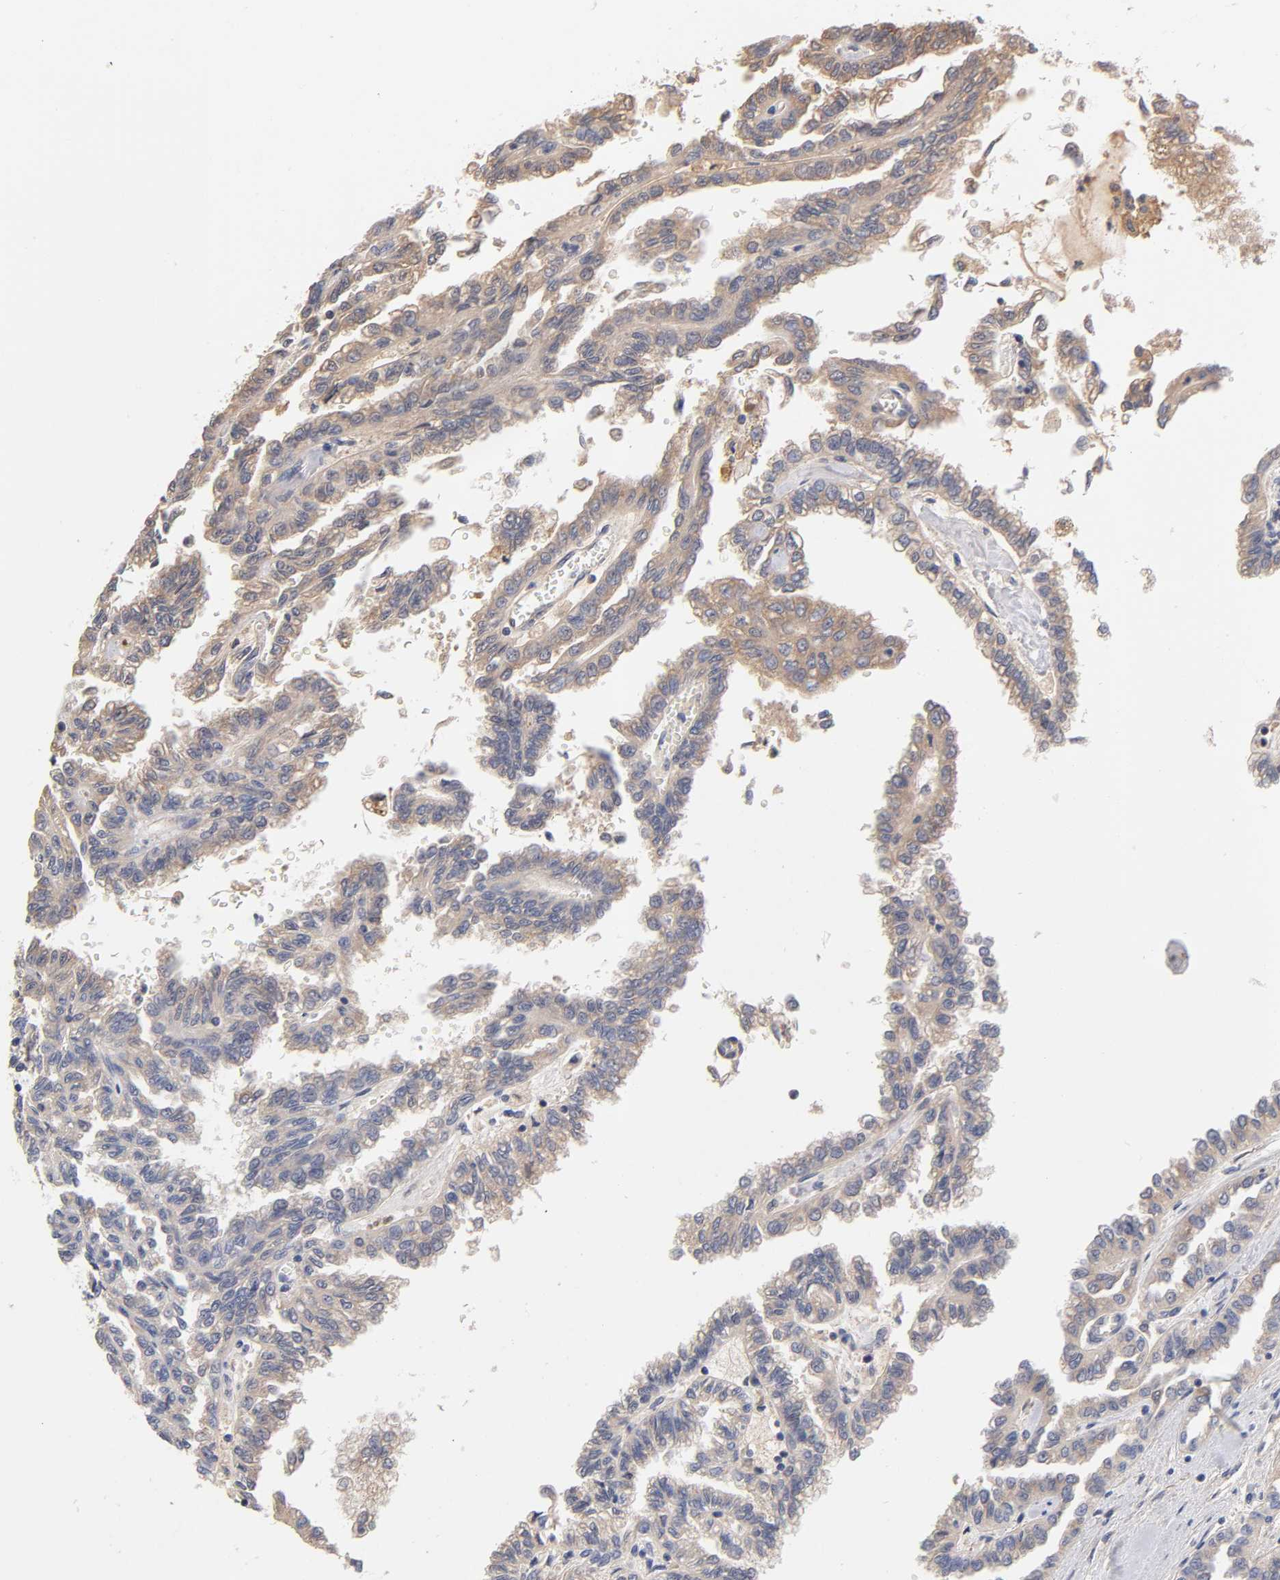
{"staining": {"intensity": "moderate", "quantity": ">75%", "location": "cytoplasmic/membranous"}, "tissue": "renal cancer", "cell_type": "Tumor cells", "image_type": "cancer", "snomed": [{"axis": "morphology", "description": "Inflammation, NOS"}, {"axis": "morphology", "description": "Adenocarcinoma, NOS"}, {"axis": "topography", "description": "Kidney"}], "caption": "Protein expression analysis of renal cancer (adenocarcinoma) shows moderate cytoplasmic/membranous staining in approximately >75% of tumor cells.", "gene": "RPS29", "patient": {"sex": "male", "age": 68}}